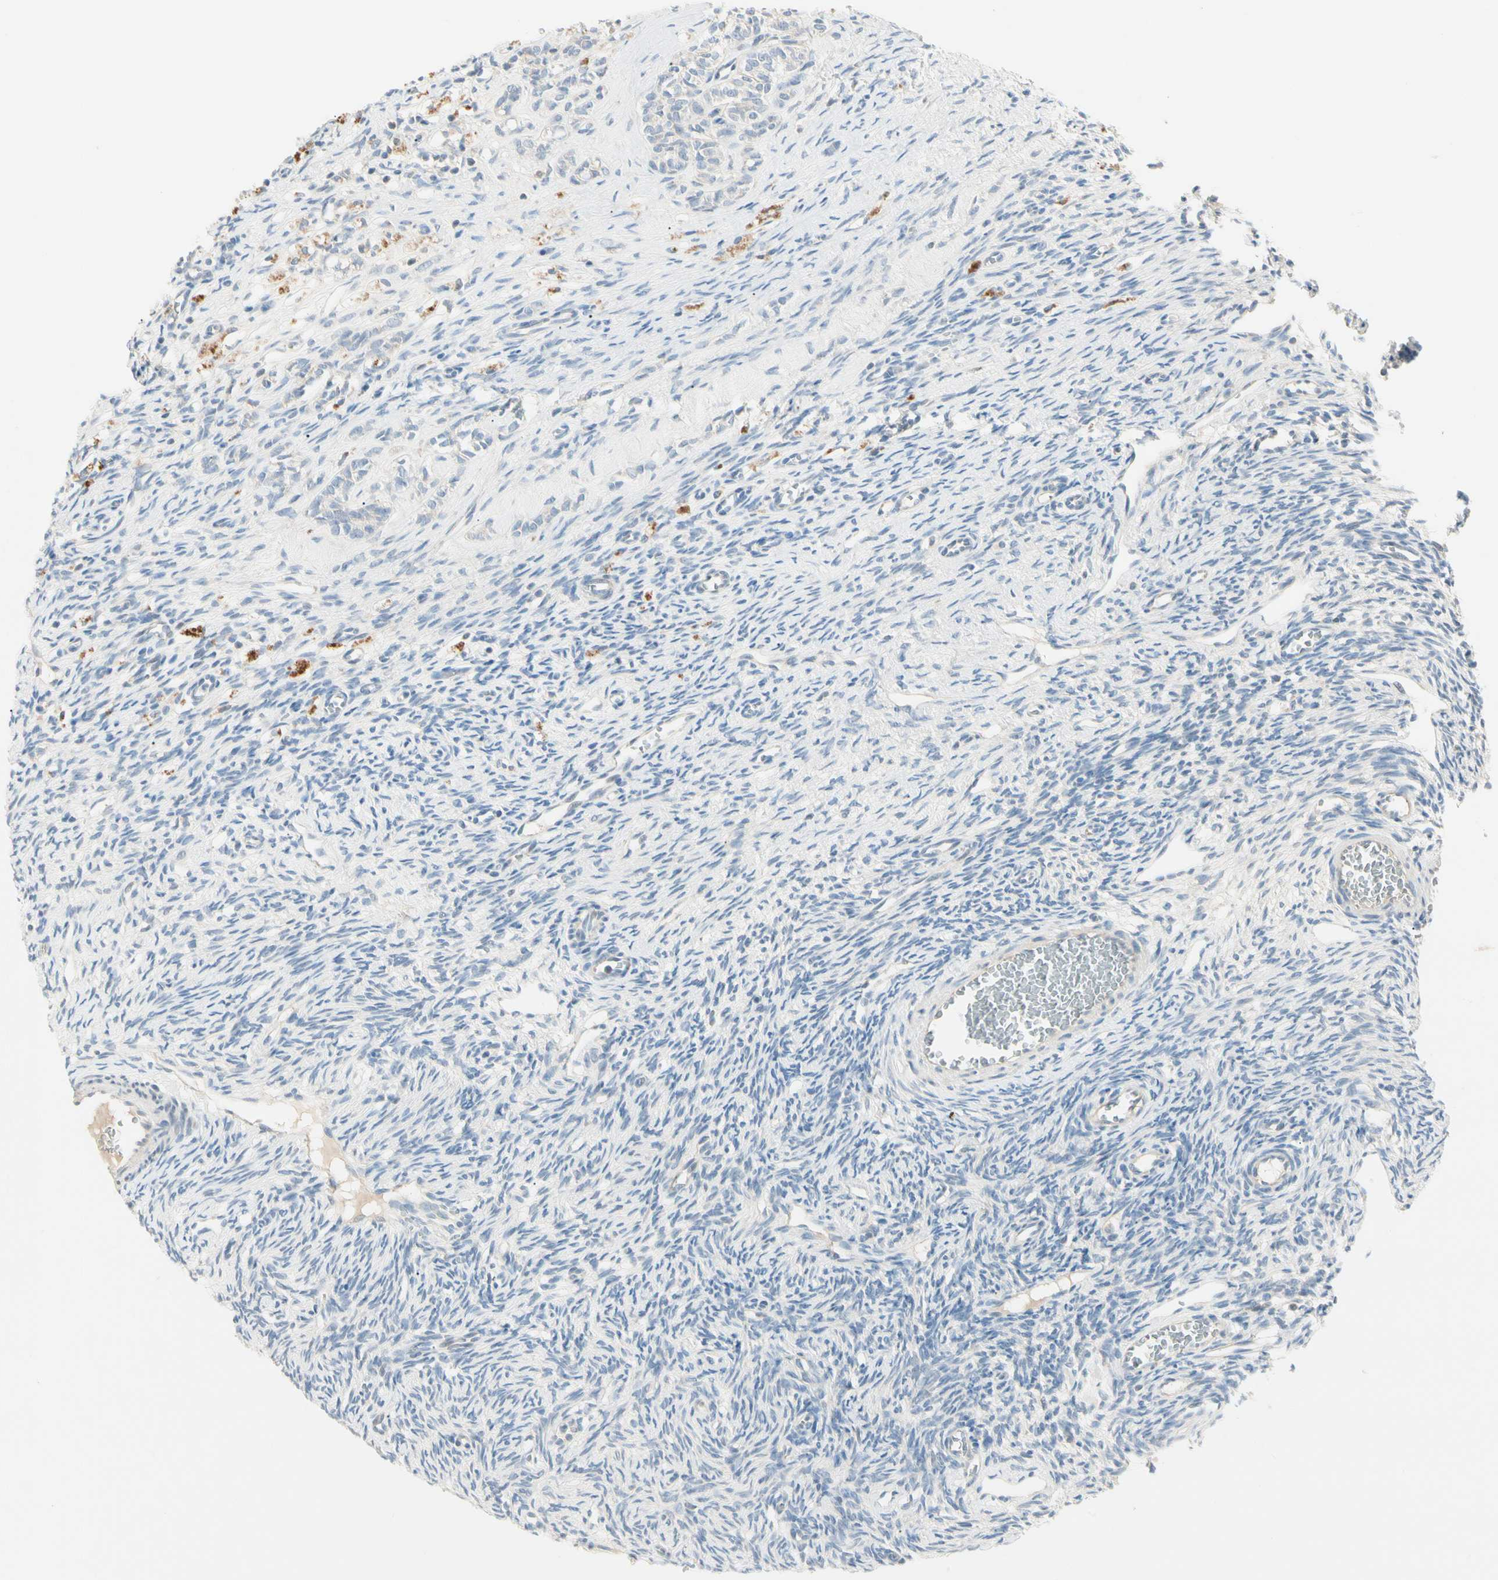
{"staining": {"intensity": "negative", "quantity": "none", "location": "none"}, "tissue": "ovary", "cell_type": "Ovarian stroma cells", "image_type": "normal", "snomed": [{"axis": "morphology", "description": "Normal tissue, NOS"}, {"axis": "topography", "description": "Ovary"}], "caption": "Immunohistochemistry of unremarkable ovary exhibits no expression in ovarian stroma cells. The staining was performed using DAB (3,3'-diaminobenzidine) to visualize the protein expression in brown, while the nuclei were stained in blue with hematoxylin (Magnification: 20x).", "gene": "ALDH18A1", "patient": {"sex": "female", "age": 33}}